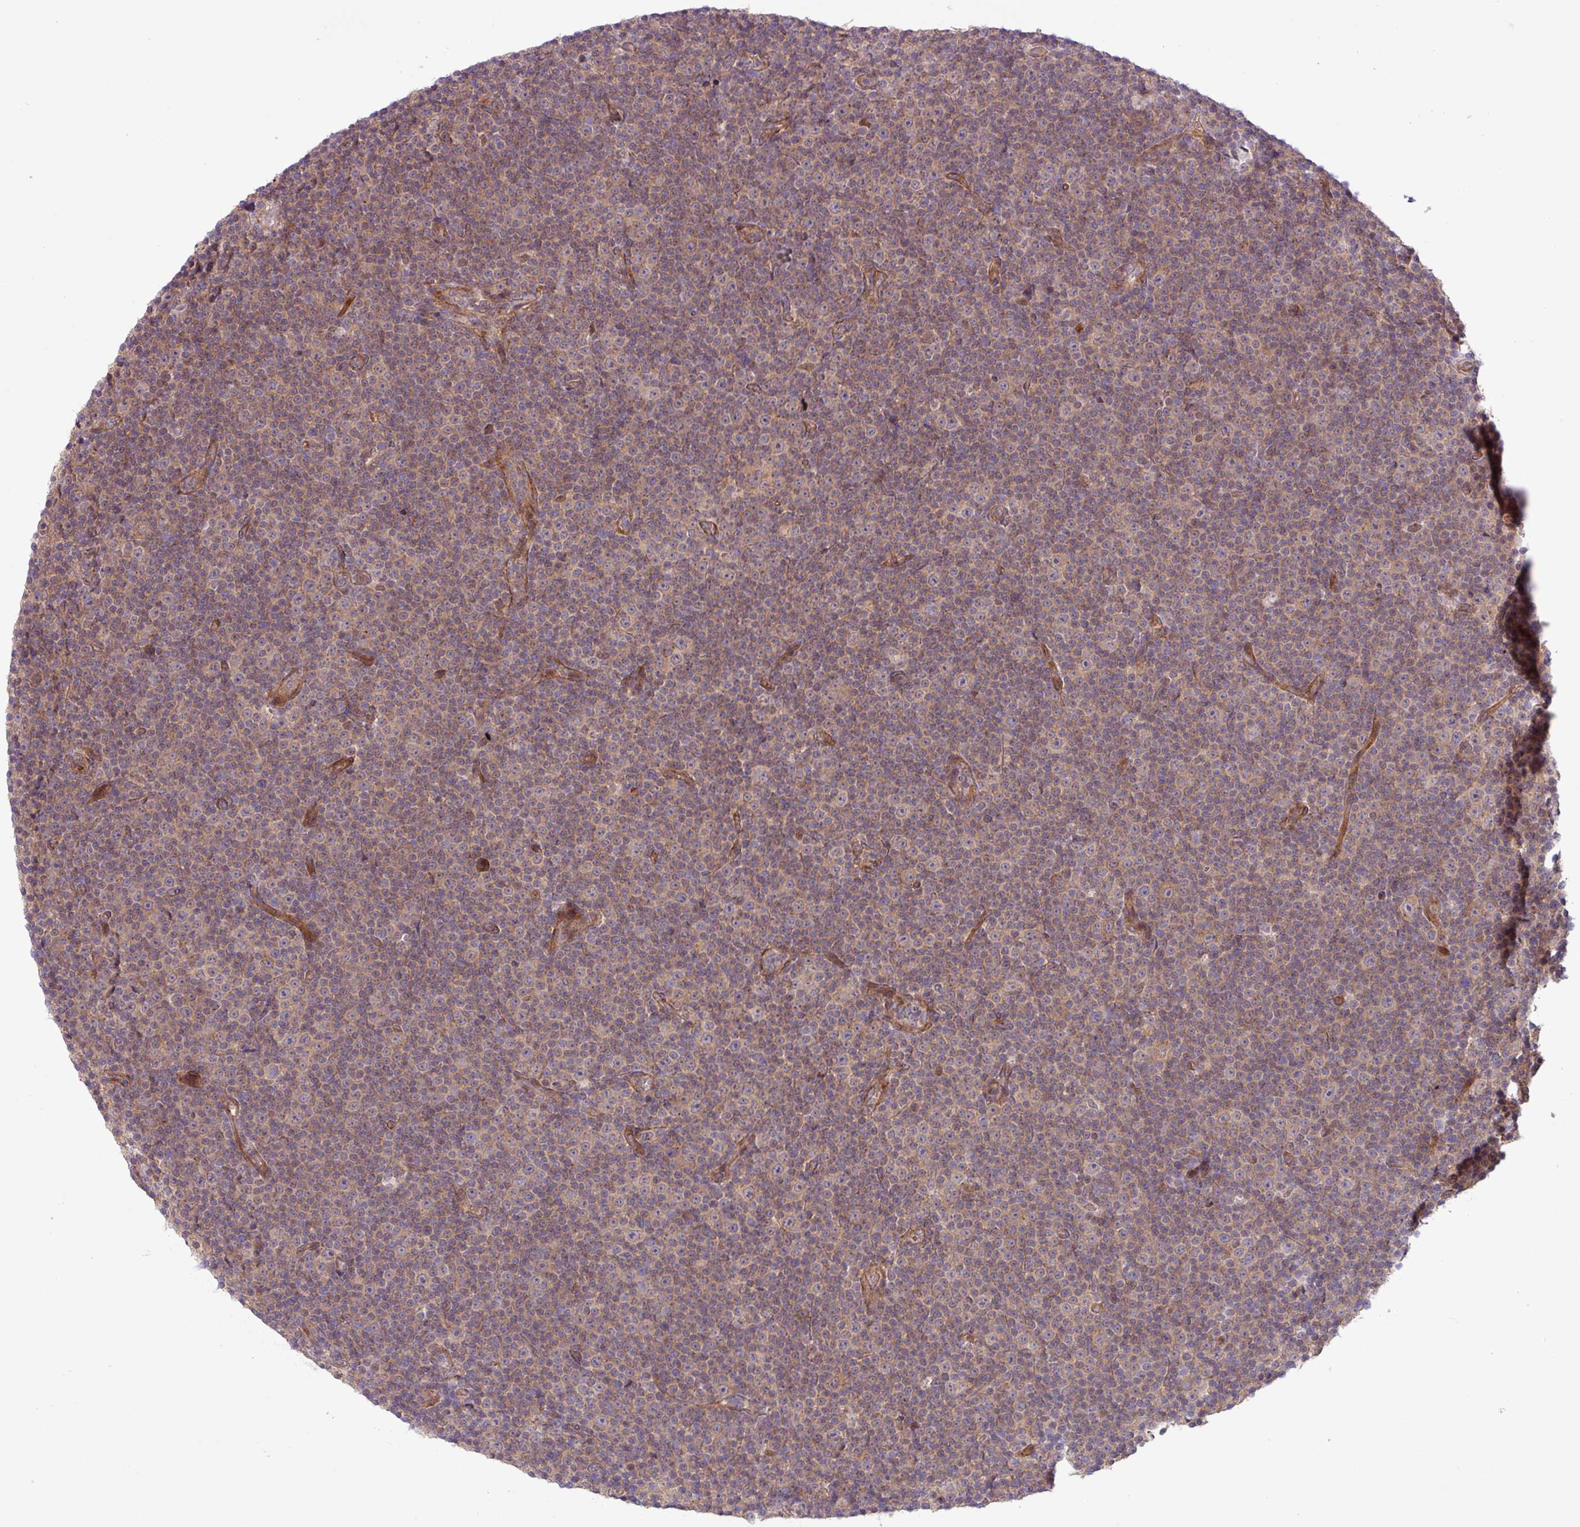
{"staining": {"intensity": "weak", "quantity": "25%-75%", "location": "cytoplasmic/membranous"}, "tissue": "lymphoma", "cell_type": "Tumor cells", "image_type": "cancer", "snomed": [{"axis": "morphology", "description": "Malignant lymphoma, non-Hodgkin's type, Low grade"}, {"axis": "topography", "description": "Lymph node"}], "caption": "Approximately 25%-75% of tumor cells in lymphoma reveal weak cytoplasmic/membranous protein positivity as visualized by brown immunohistochemical staining.", "gene": "CNTRL", "patient": {"sex": "female", "age": 67}}